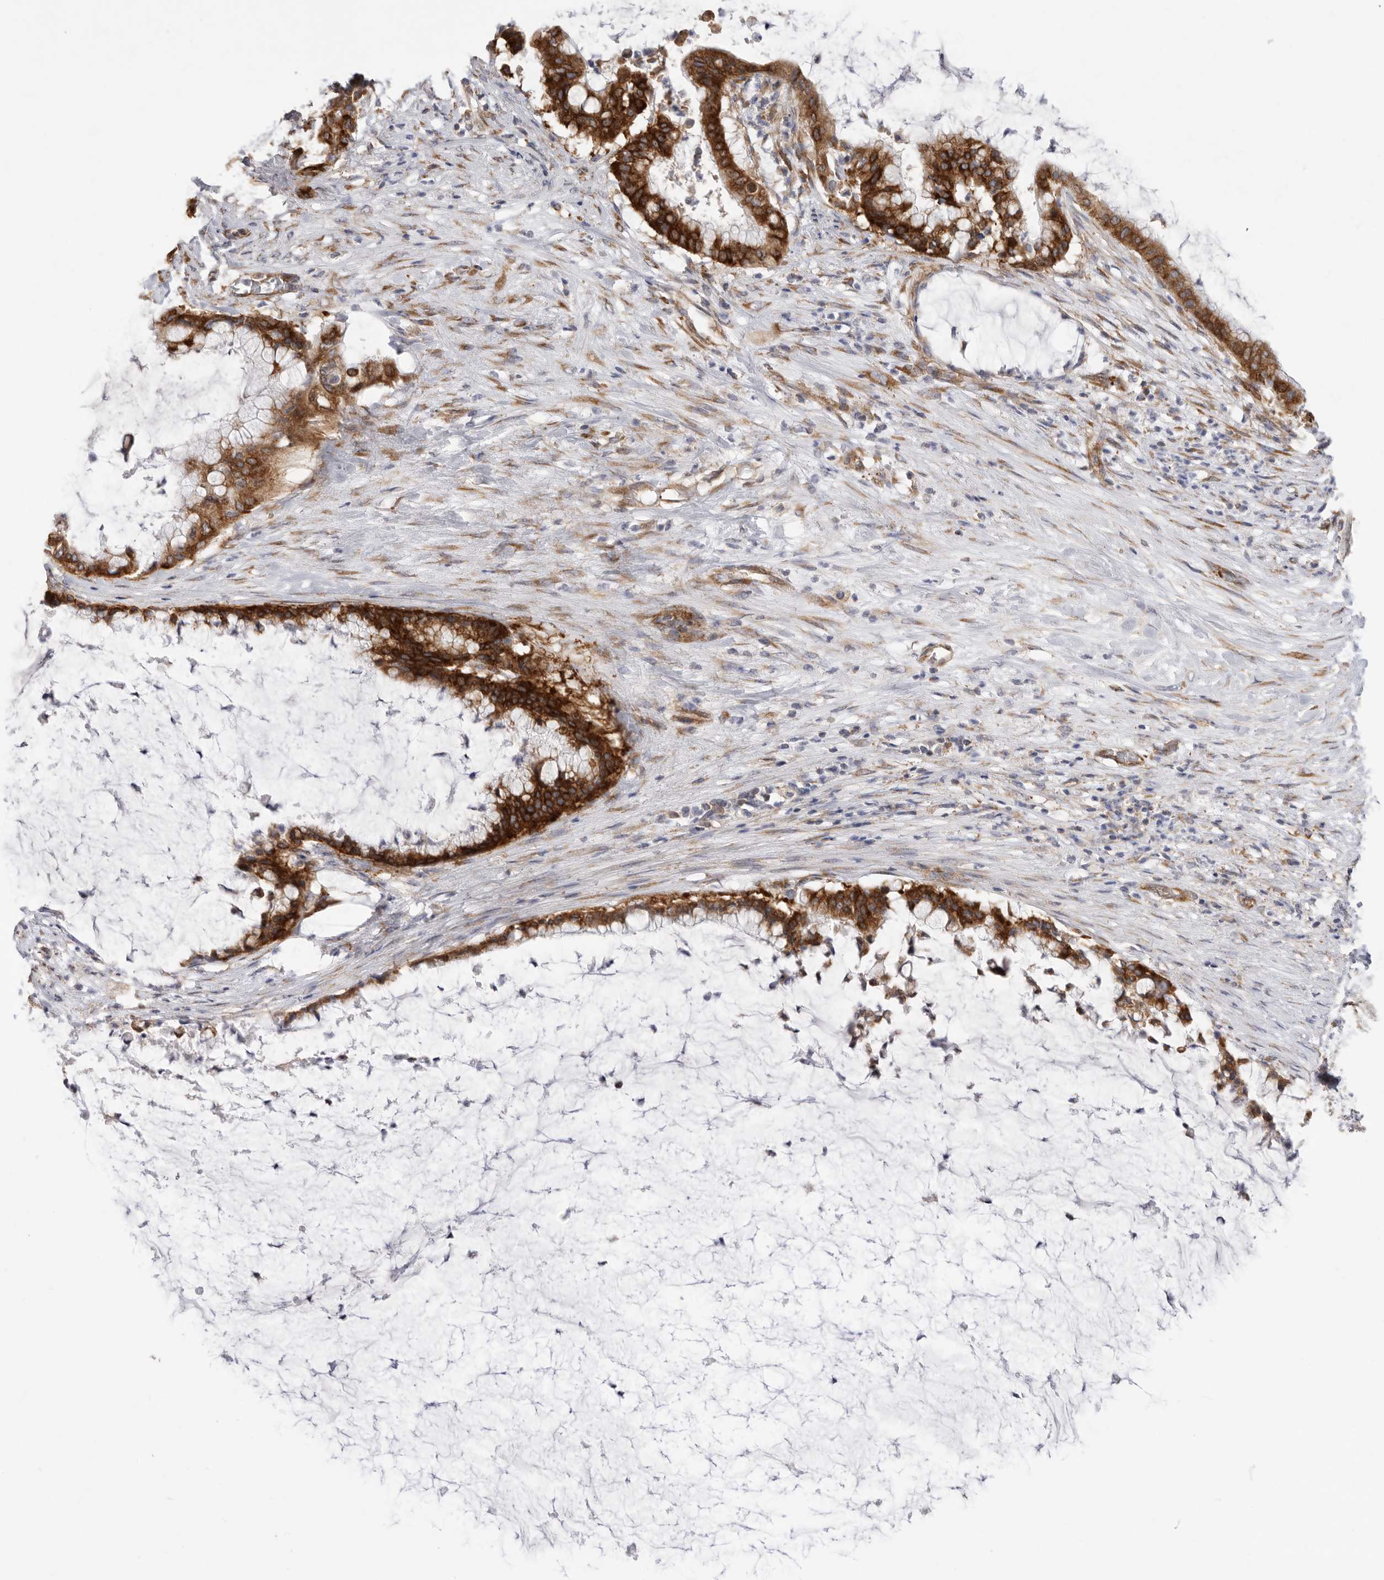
{"staining": {"intensity": "strong", "quantity": ">75%", "location": "cytoplasmic/membranous"}, "tissue": "pancreatic cancer", "cell_type": "Tumor cells", "image_type": "cancer", "snomed": [{"axis": "morphology", "description": "Adenocarcinoma, NOS"}, {"axis": "topography", "description": "Pancreas"}], "caption": "Human pancreatic cancer (adenocarcinoma) stained with a protein marker demonstrates strong staining in tumor cells.", "gene": "SERBP1", "patient": {"sex": "male", "age": 41}}